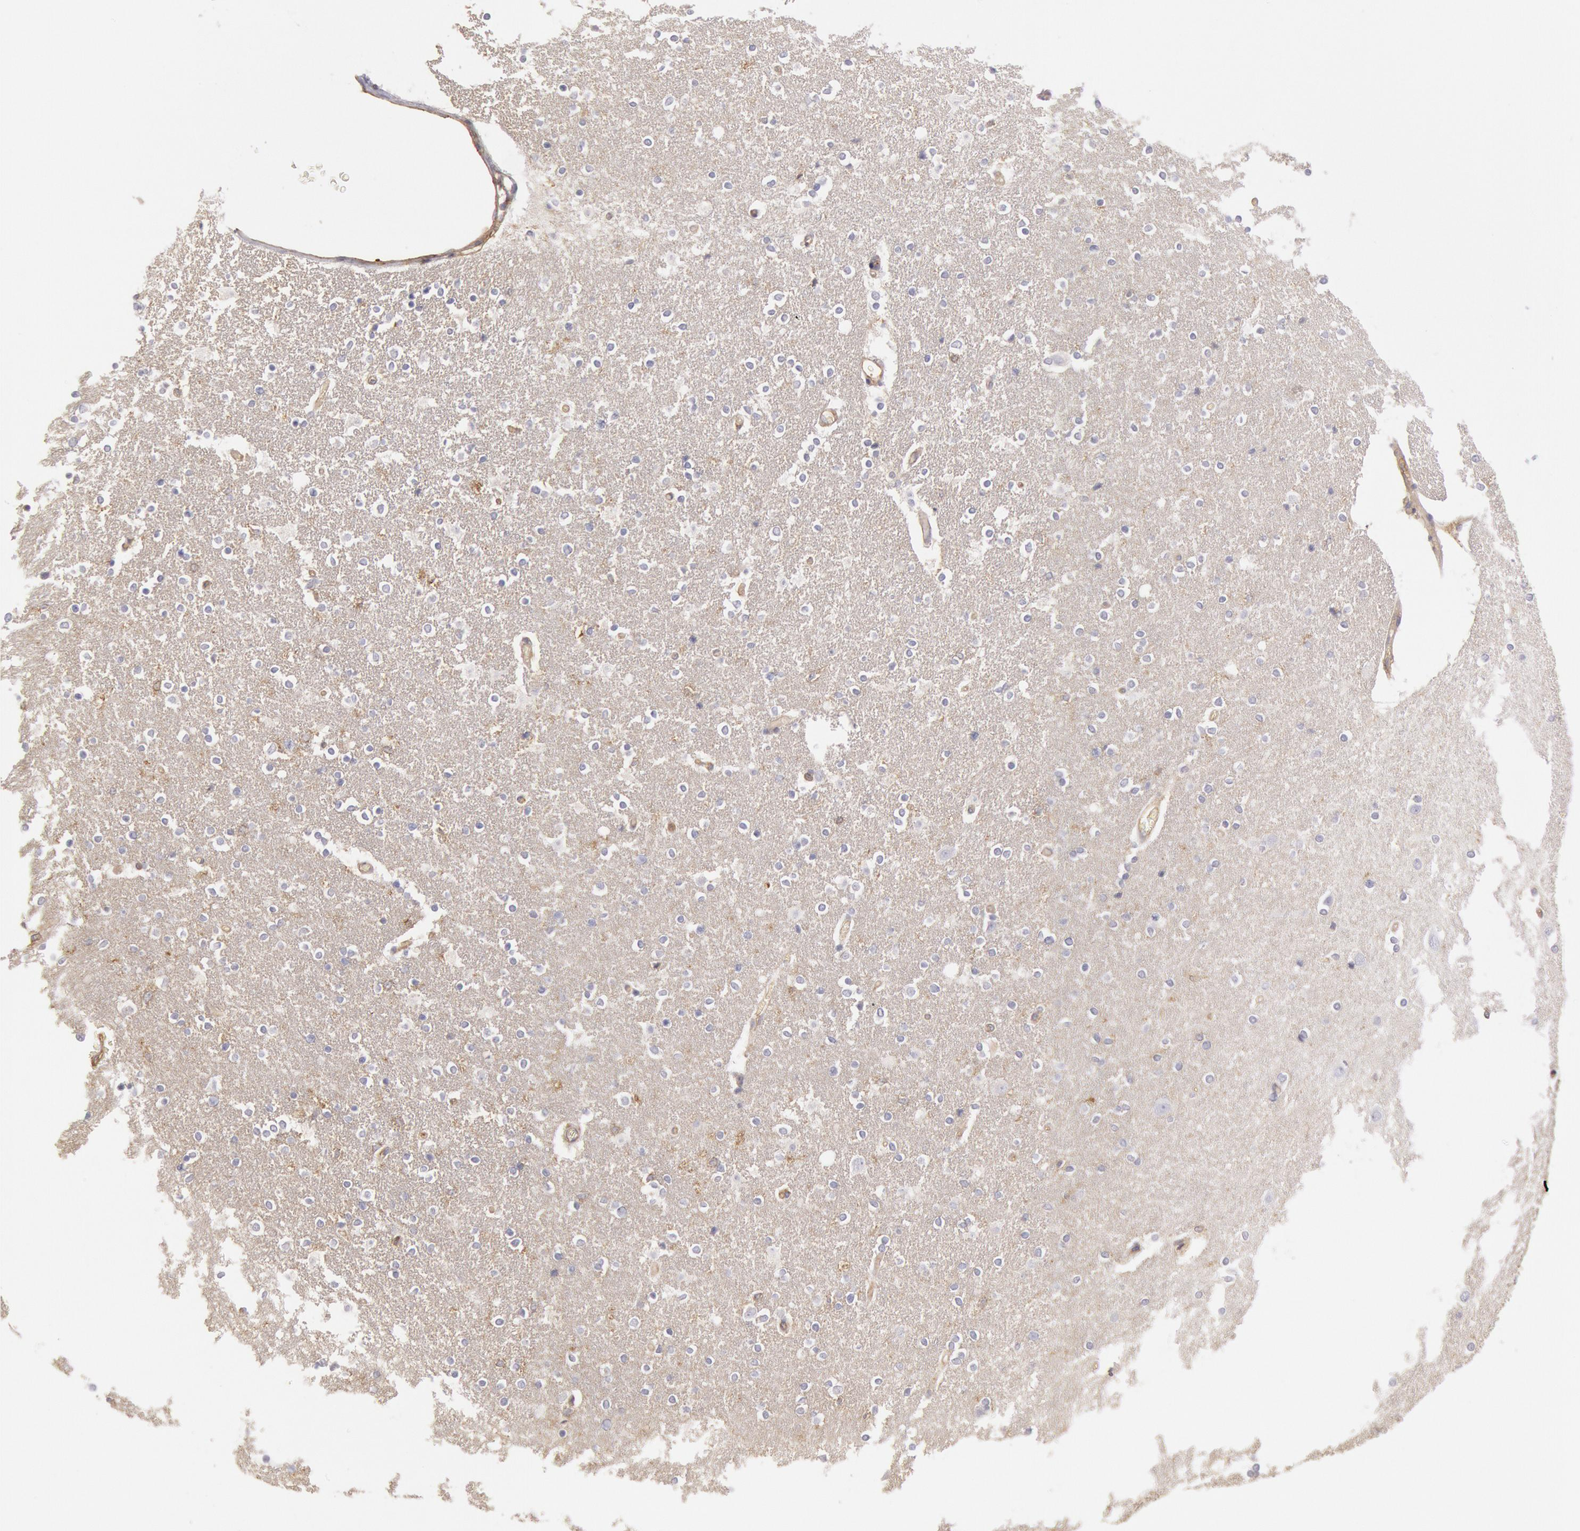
{"staining": {"intensity": "negative", "quantity": "none", "location": "none"}, "tissue": "caudate", "cell_type": "Glial cells", "image_type": "normal", "snomed": [{"axis": "morphology", "description": "Normal tissue, NOS"}, {"axis": "topography", "description": "Lateral ventricle wall"}], "caption": "Immunohistochemistry (IHC) photomicrograph of unremarkable caudate: caudate stained with DAB shows no significant protein expression in glial cells.", "gene": "SNAP23", "patient": {"sex": "female", "age": 54}}